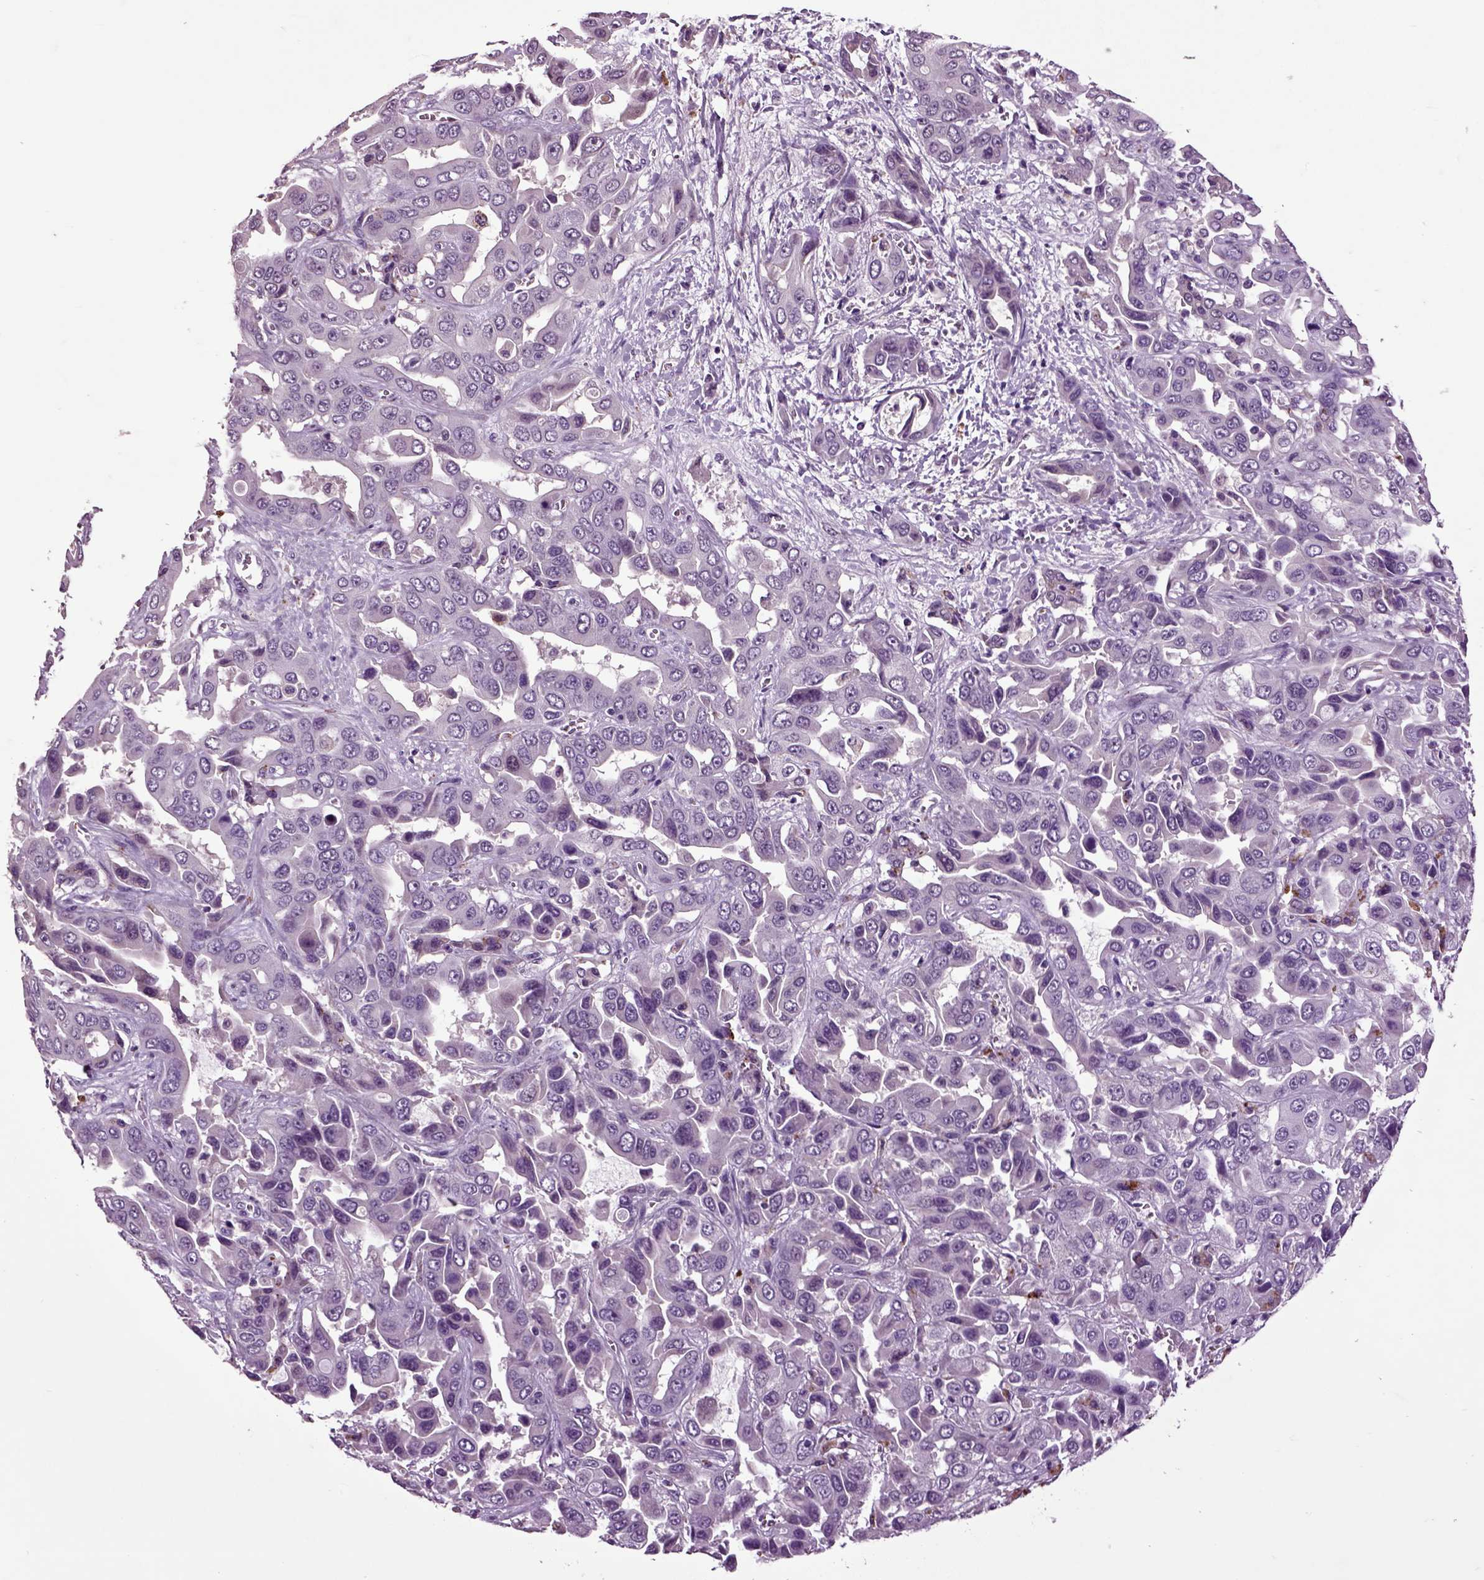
{"staining": {"intensity": "negative", "quantity": "none", "location": "none"}, "tissue": "liver cancer", "cell_type": "Tumor cells", "image_type": "cancer", "snomed": [{"axis": "morphology", "description": "Cholangiocarcinoma"}, {"axis": "topography", "description": "Liver"}], "caption": "Human liver cancer stained for a protein using IHC exhibits no expression in tumor cells.", "gene": "CRHR1", "patient": {"sex": "female", "age": 52}}